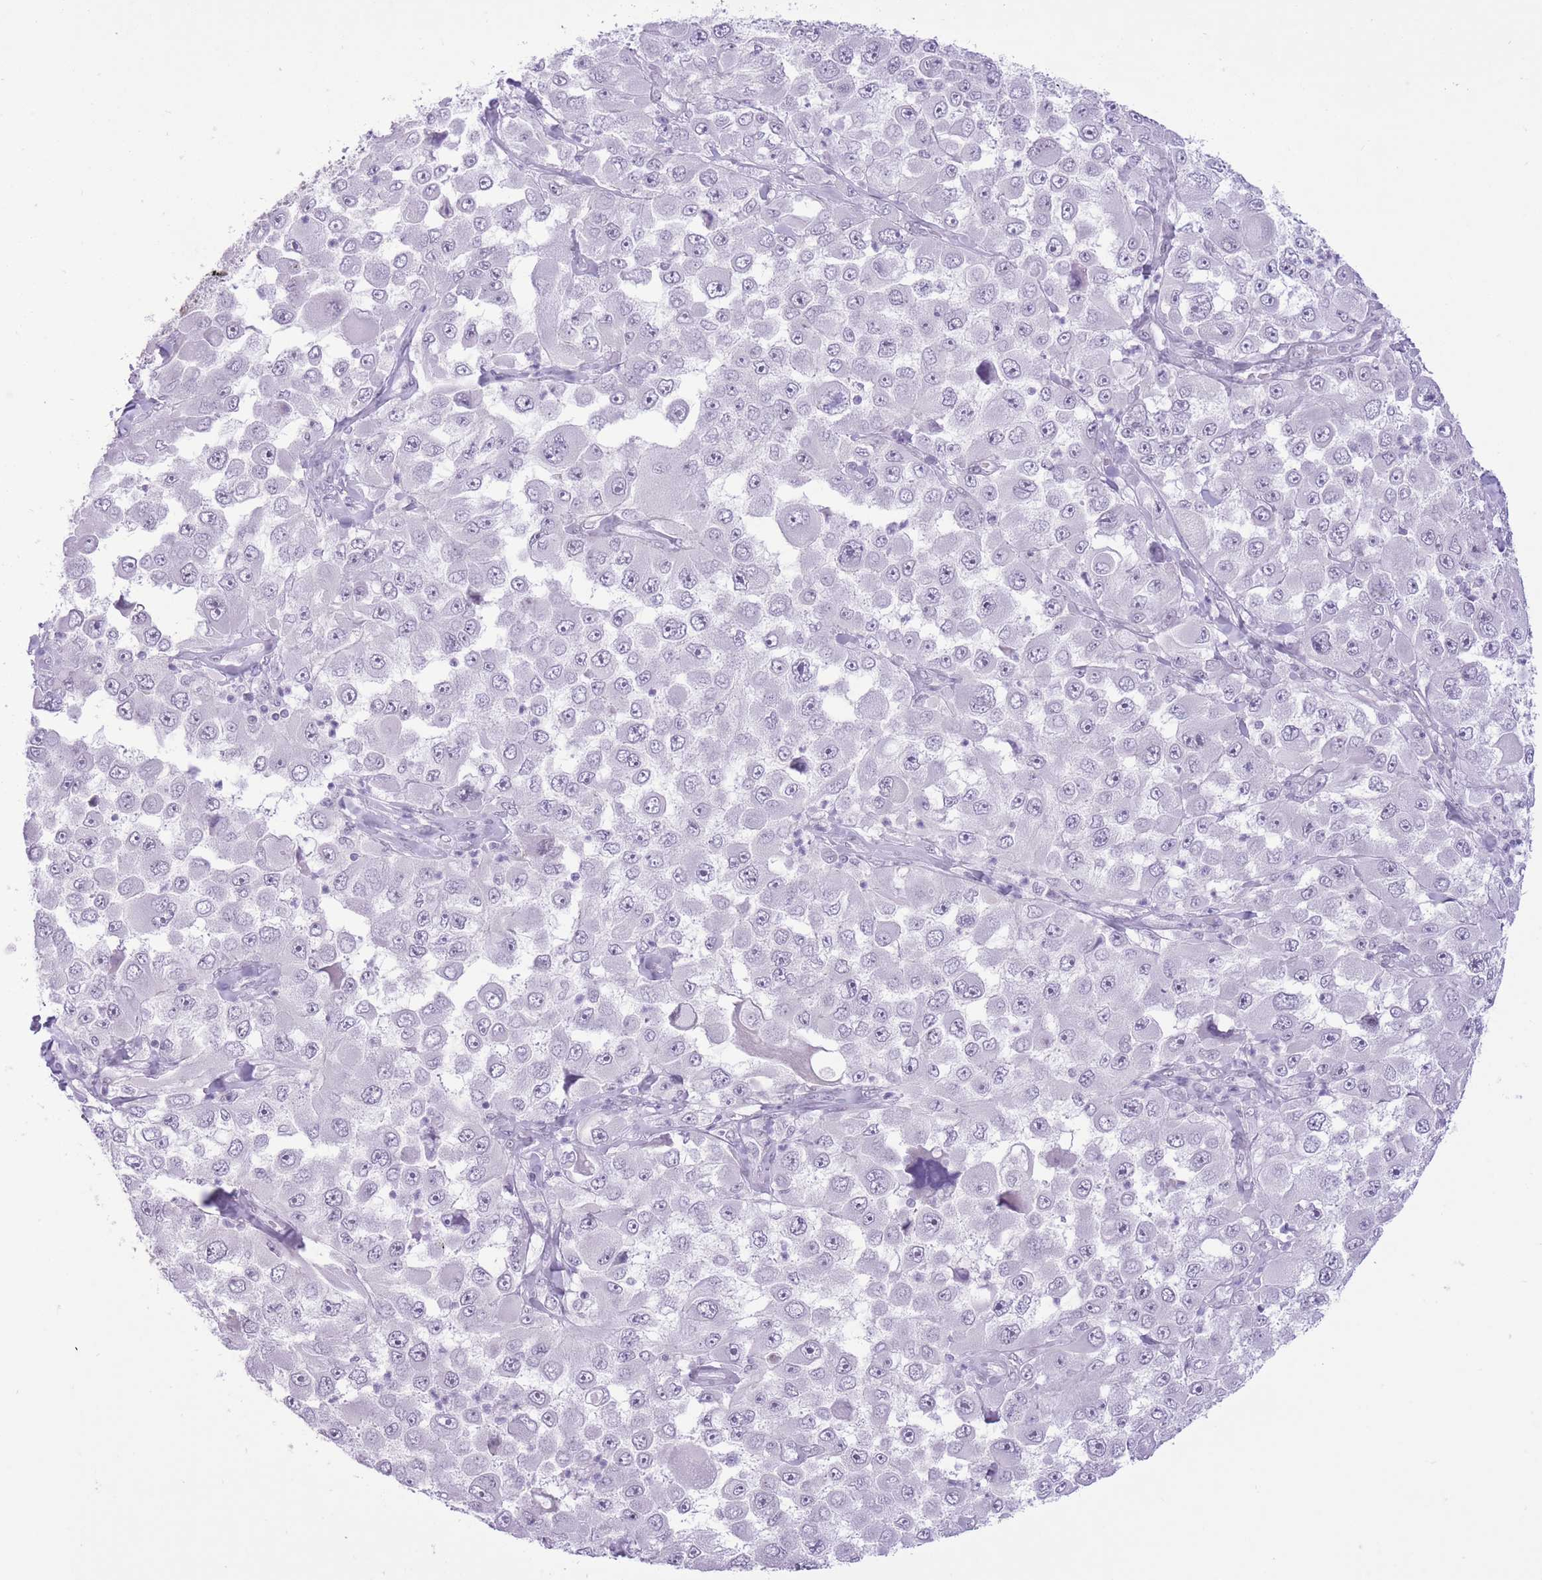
{"staining": {"intensity": "negative", "quantity": "none", "location": "none"}, "tissue": "melanoma", "cell_type": "Tumor cells", "image_type": "cancer", "snomed": [{"axis": "morphology", "description": "Malignant melanoma, Metastatic site"}, {"axis": "topography", "description": "Lymph node"}], "caption": "Photomicrograph shows no significant protein expression in tumor cells of malignant melanoma (metastatic site).", "gene": "ZBED5", "patient": {"sex": "male", "age": 62}}